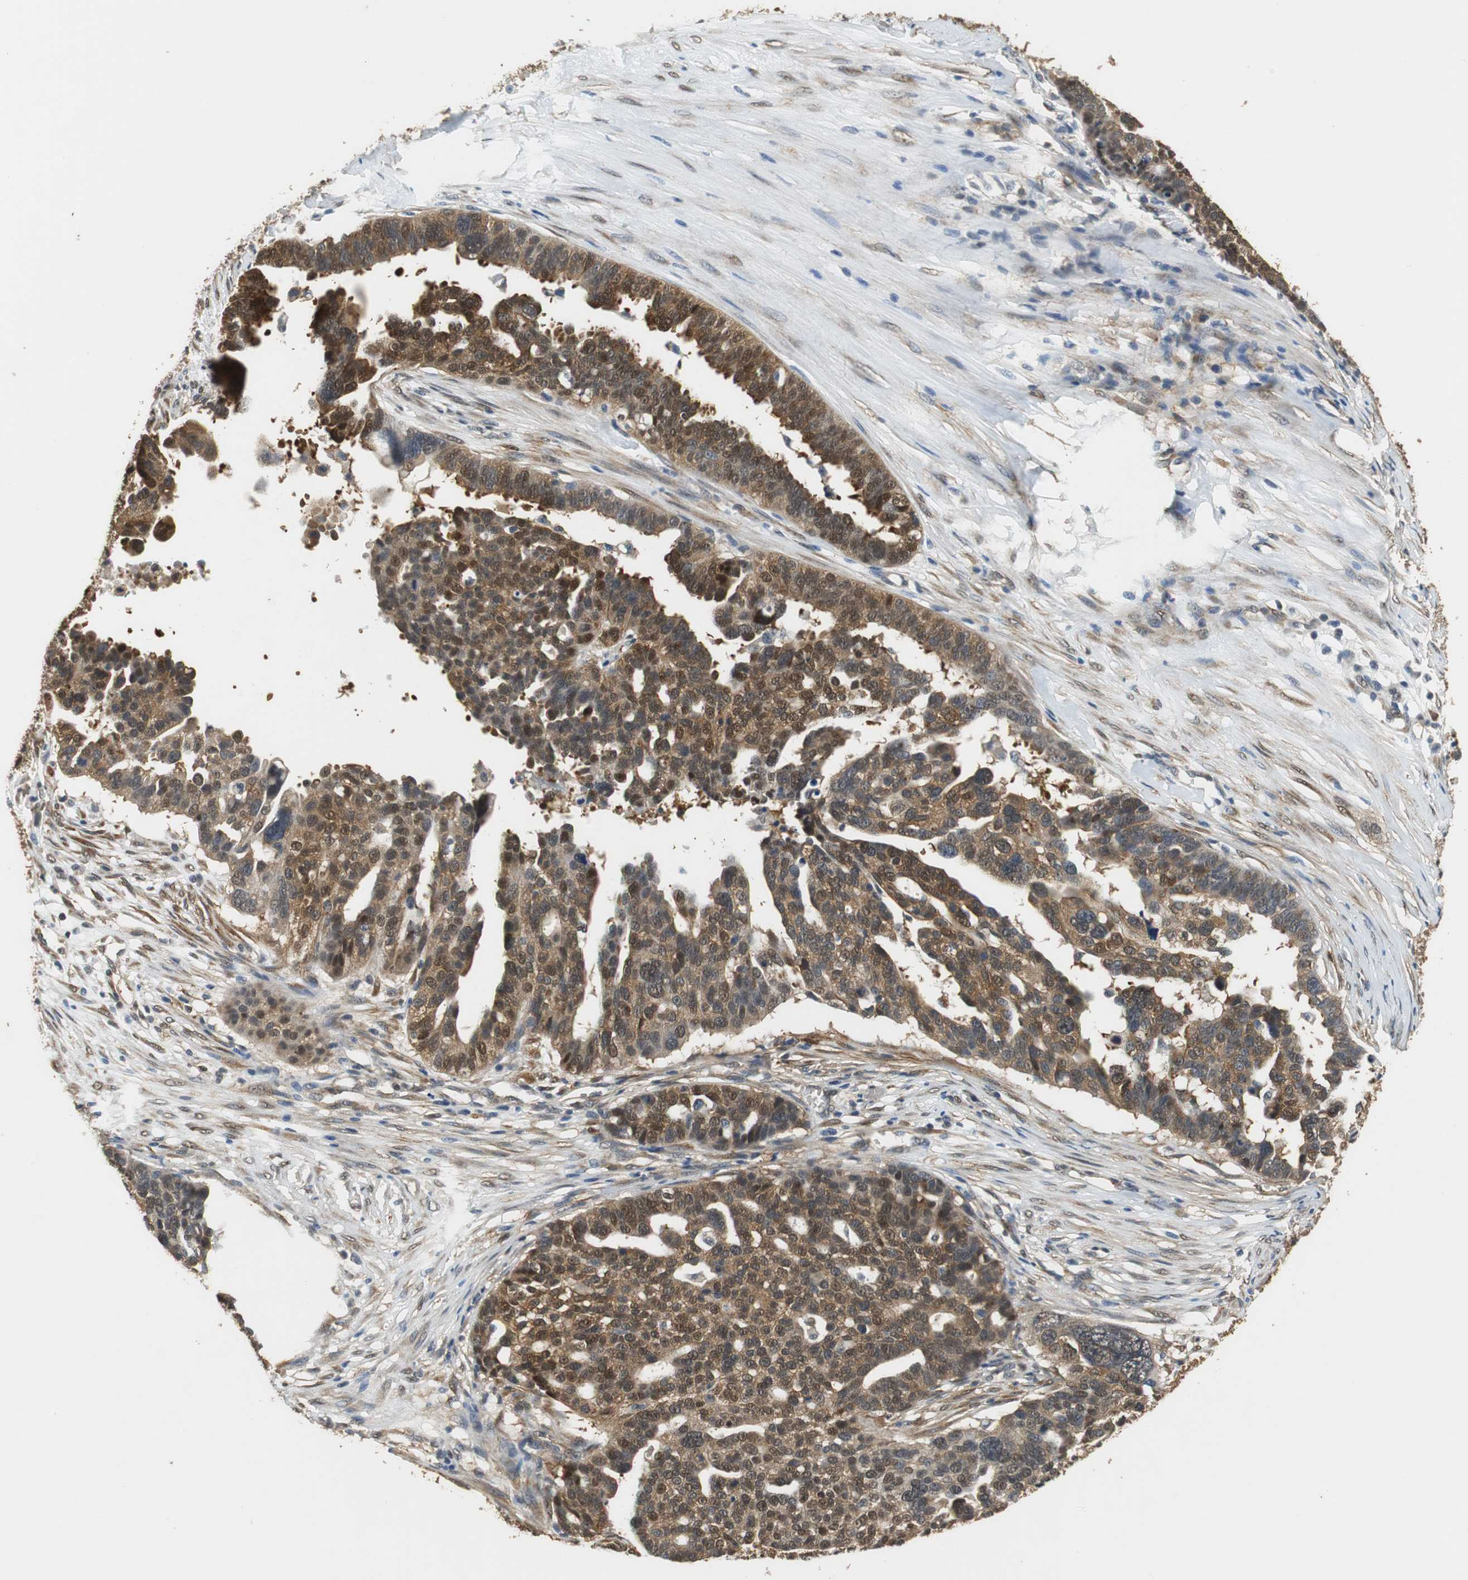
{"staining": {"intensity": "moderate", "quantity": ">75%", "location": "cytoplasmic/membranous,nuclear"}, "tissue": "ovarian cancer", "cell_type": "Tumor cells", "image_type": "cancer", "snomed": [{"axis": "morphology", "description": "Cystadenocarcinoma, serous, NOS"}, {"axis": "topography", "description": "Ovary"}], "caption": "DAB (3,3'-diaminobenzidine) immunohistochemical staining of ovarian serous cystadenocarcinoma displays moderate cytoplasmic/membranous and nuclear protein staining in about >75% of tumor cells.", "gene": "UBQLN2", "patient": {"sex": "female", "age": 59}}